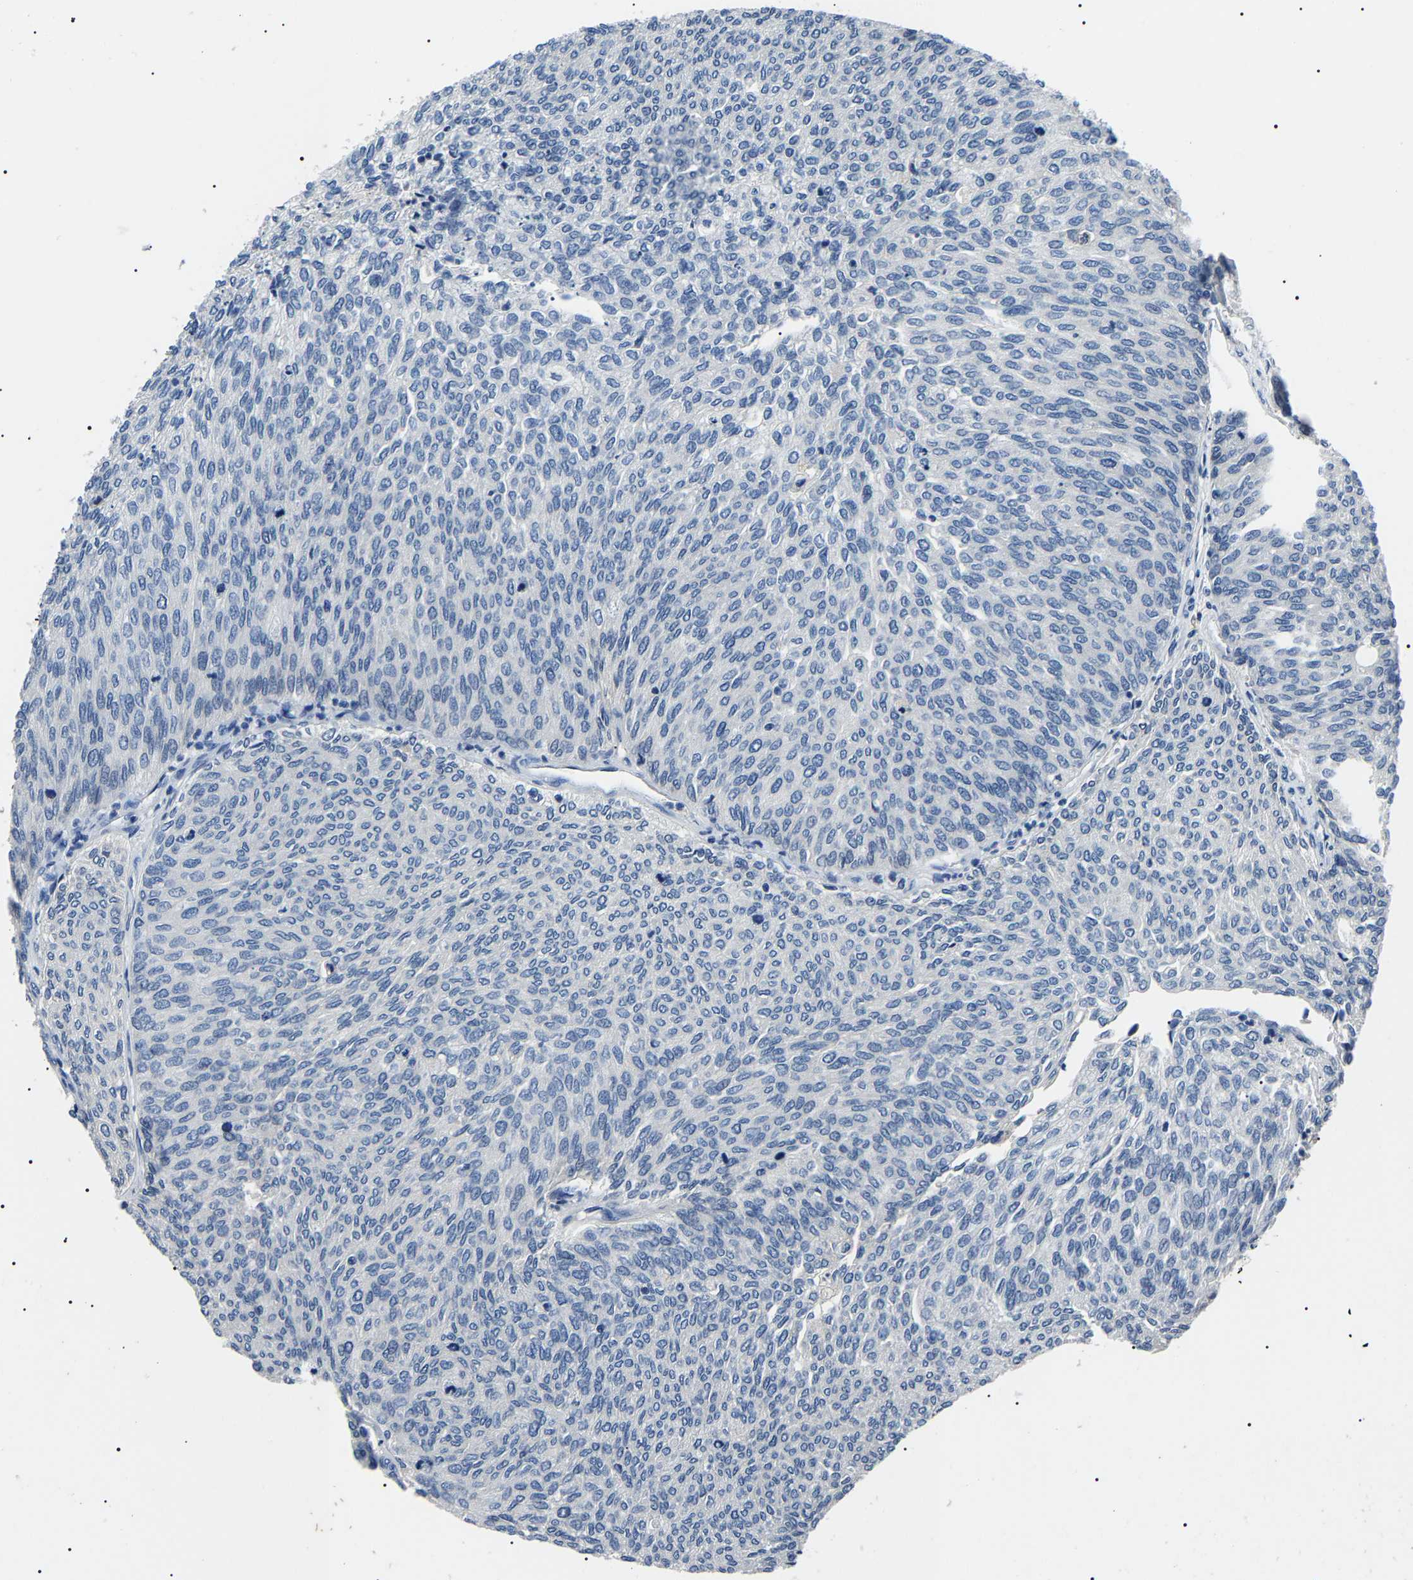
{"staining": {"intensity": "negative", "quantity": "none", "location": "none"}, "tissue": "urothelial cancer", "cell_type": "Tumor cells", "image_type": "cancer", "snomed": [{"axis": "morphology", "description": "Urothelial carcinoma, Low grade"}, {"axis": "topography", "description": "Urinary bladder"}], "caption": "Protein analysis of urothelial cancer reveals no significant positivity in tumor cells.", "gene": "KLK15", "patient": {"sex": "female", "age": 79}}